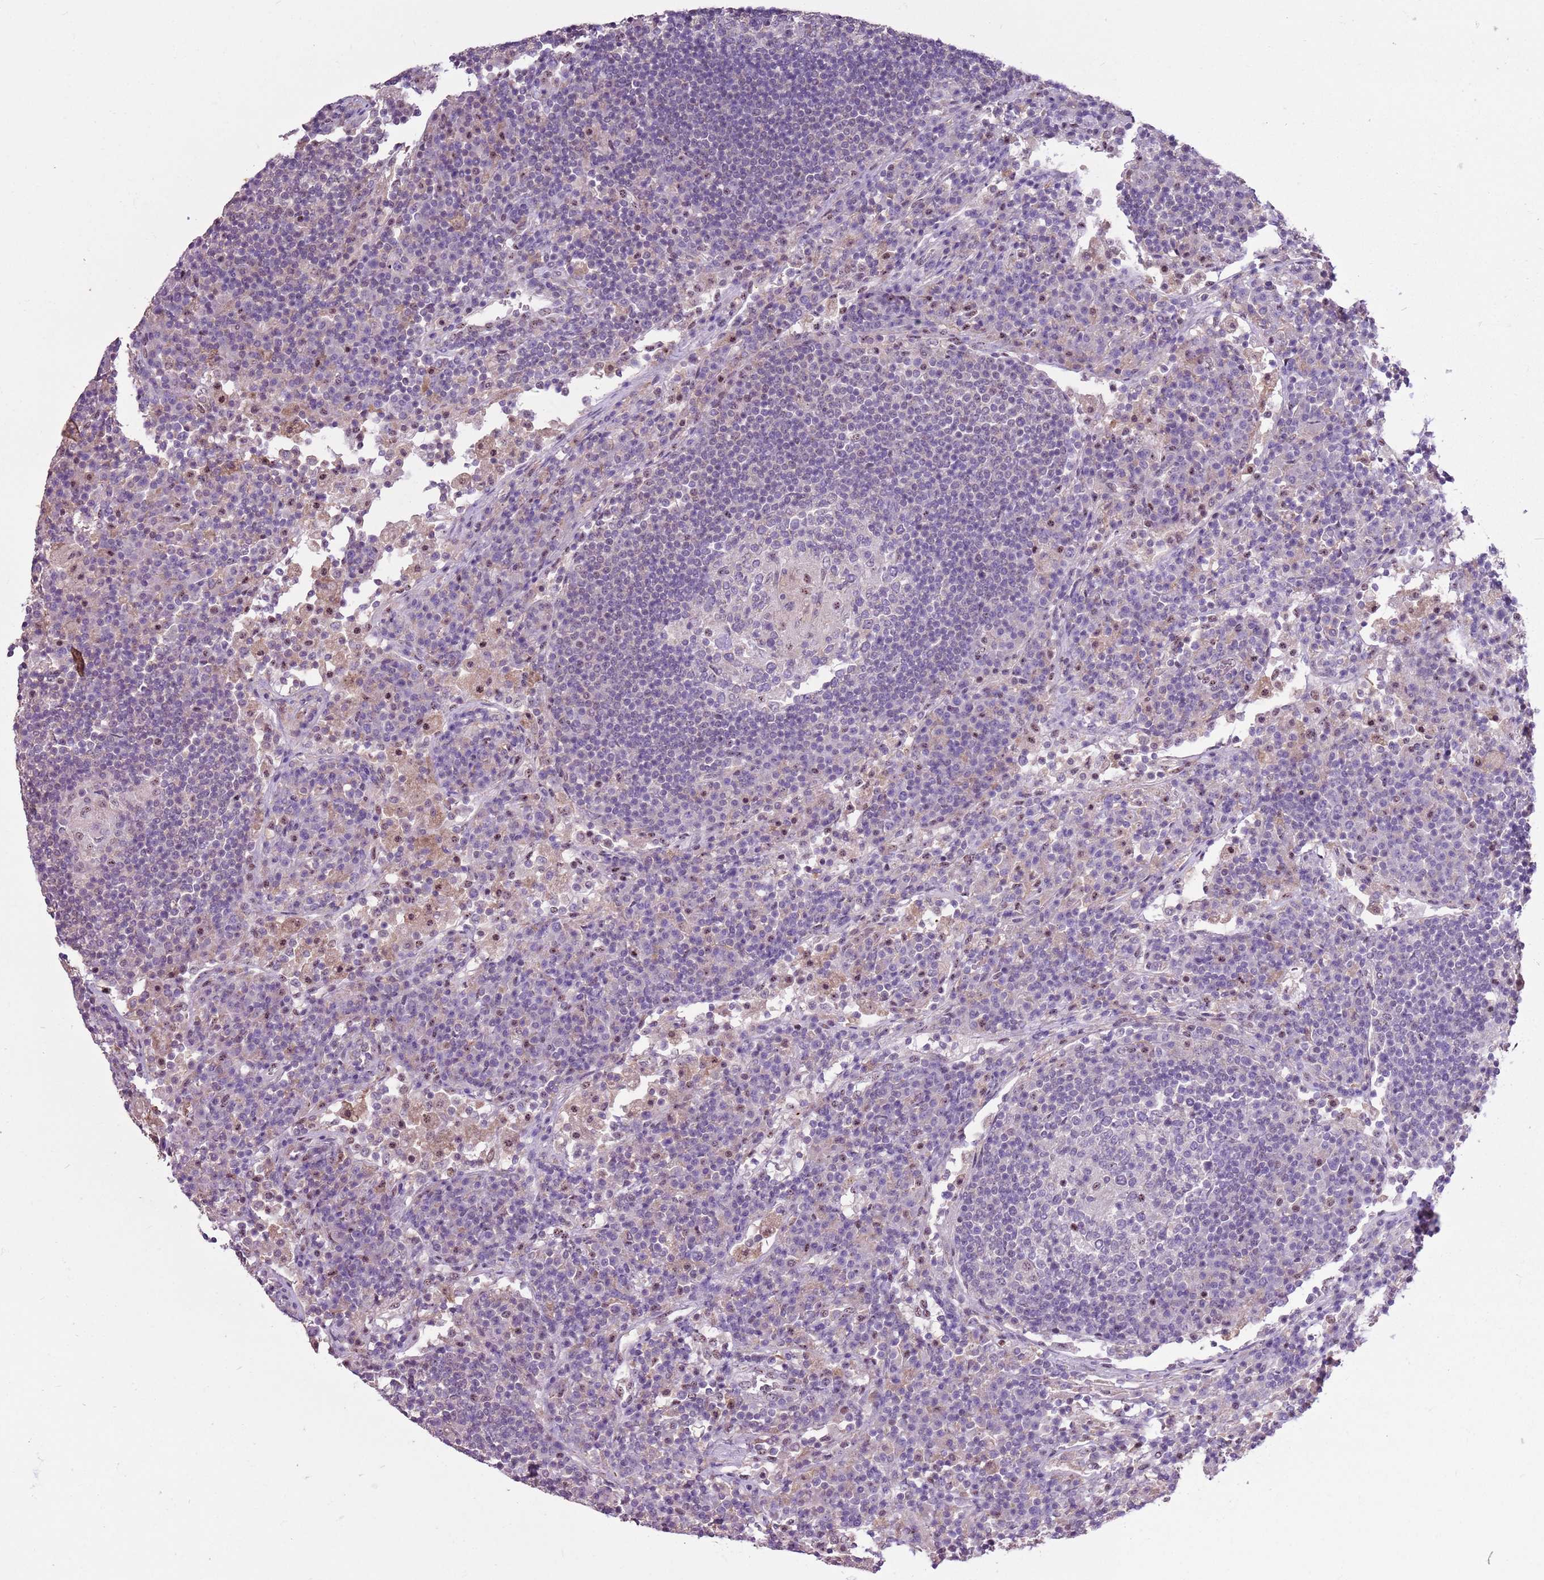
{"staining": {"intensity": "negative", "quantity": "none", "location": "none"}, "tissue": "lymph node", "cell_type": "Germinal center cells", "image_type": "normal", "snomed": [{"axis": "morphology", "description": "Normal tissue, NOS"}, {"axis": "topography", "description": "Lymph node"}], "caption": "Histopathology image shows no protein expression in germinal center cells of unremarkable lymph node. Nuclei are stained in blue.", "gene": "CAPN9", "patient": {"sex": "female", "age": 53}}